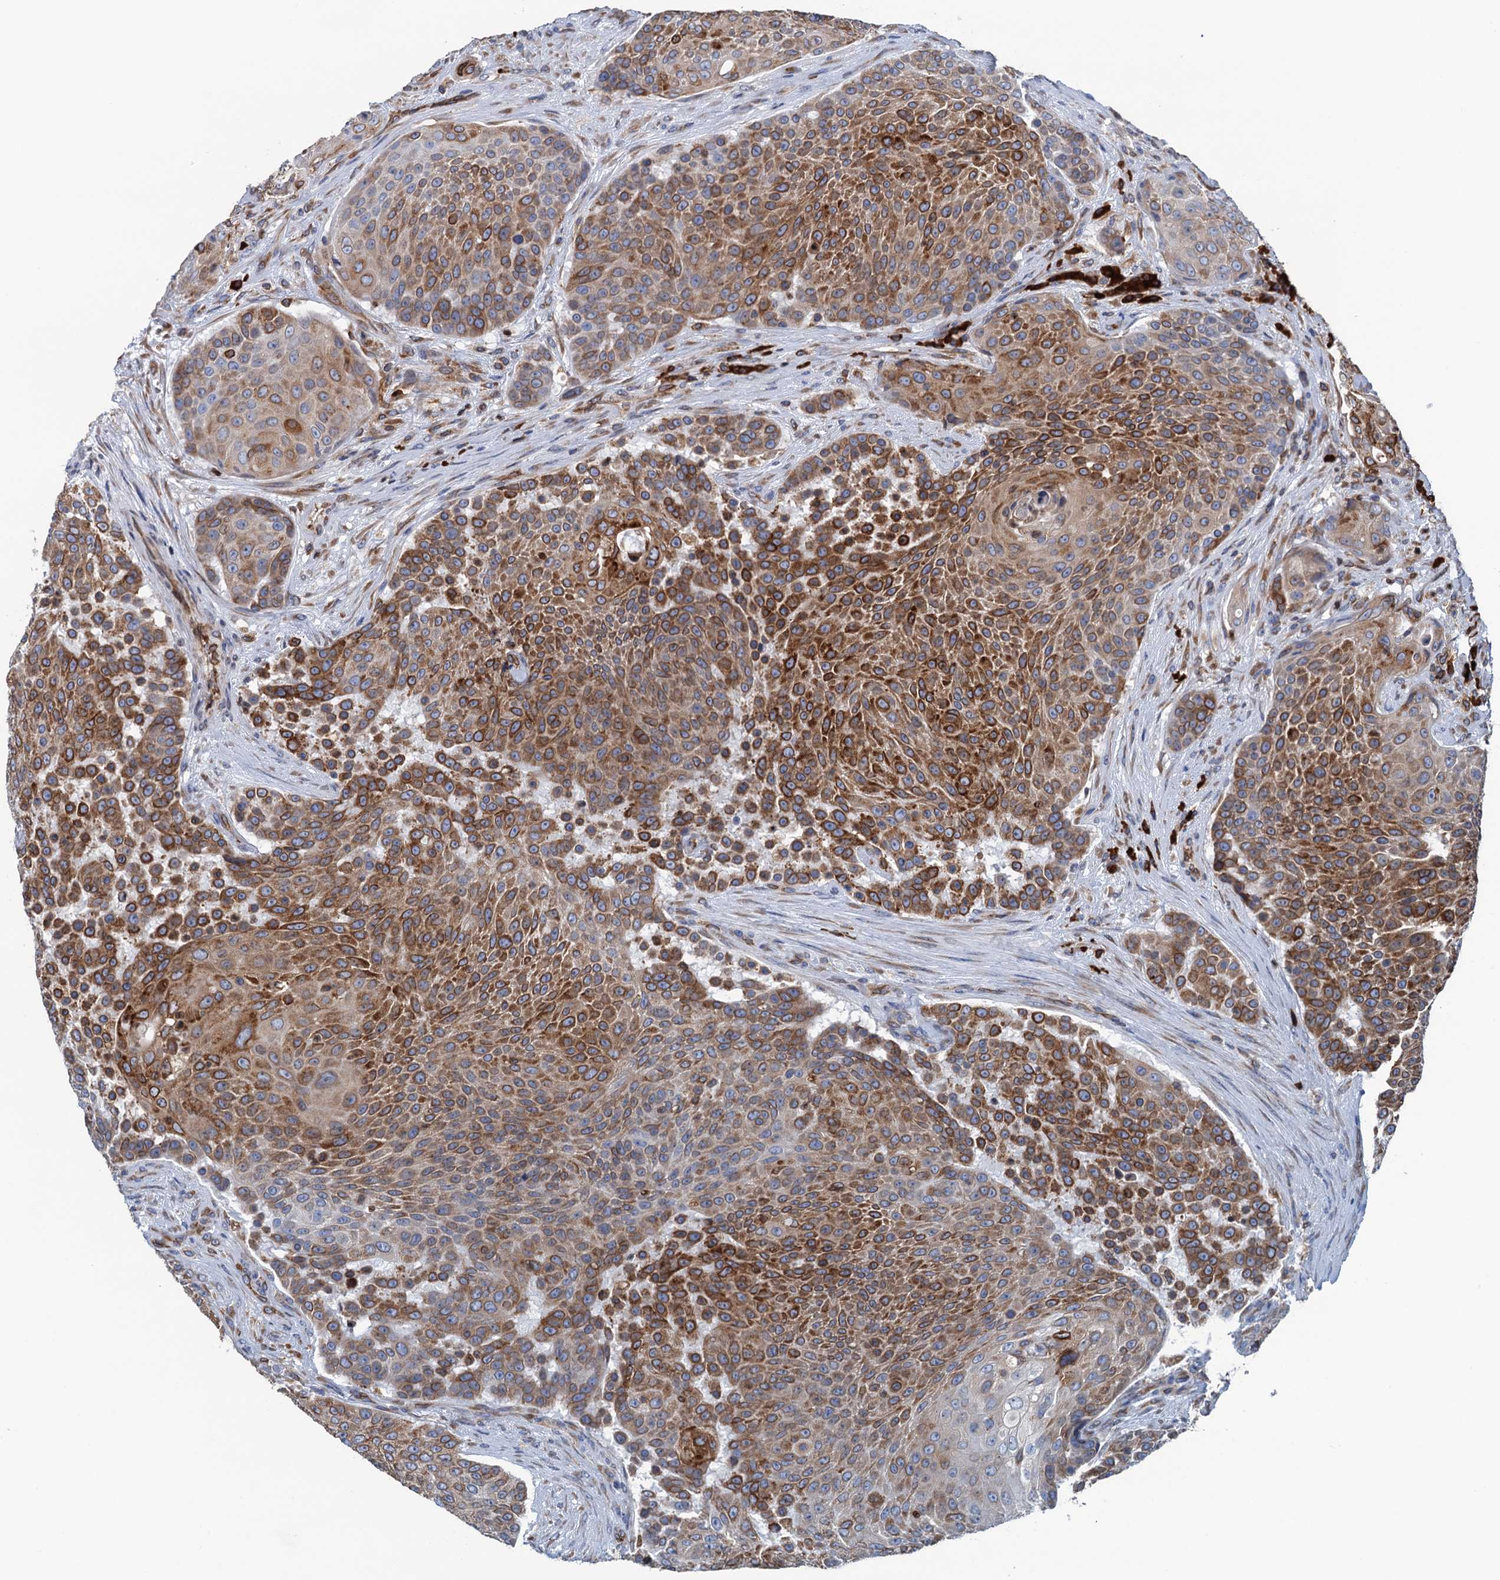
{"staining": {"intensity": "moderate", "quantity": ">75%", "location": "cytoplasmic/membranous"}, "tissue": "urothelial cancer", "cell_type": "Tumor cells", "image_type": "cancer", "snomed": [{"axis": "morphology", "description": "Urothelial carcinoma, High grade"}, {"axis": "topography", "description": "Urinary bladder"}], "caption": "Immunohistochemical staining of urothelial cancer exhibits moderate cytoplasmic/membranous protein expression in about >75% of tumor cells.", "gene": "TMEM205", "patient": {"sex": "female", "age": 63}}